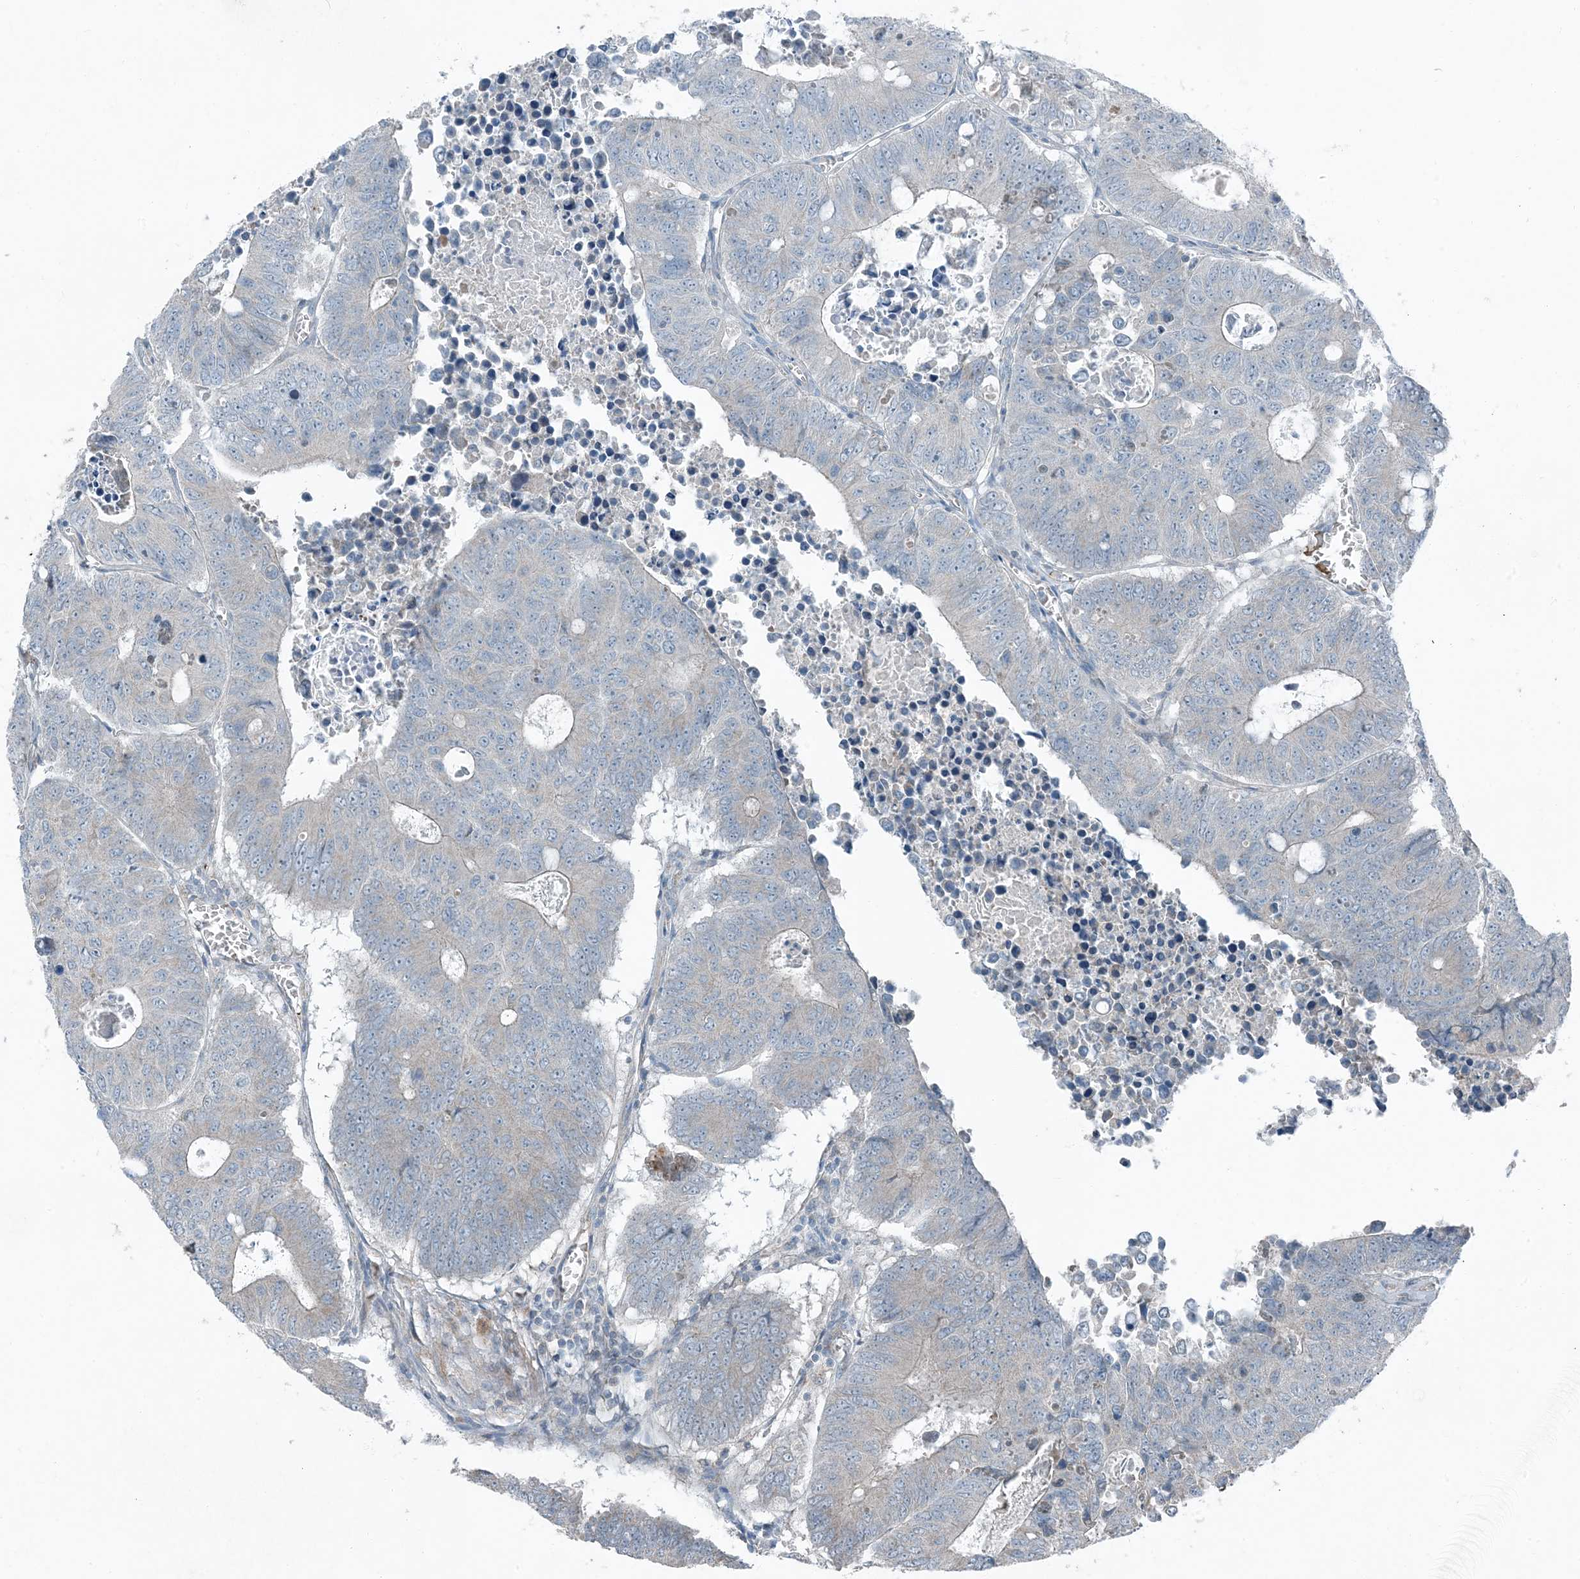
{"staining": {"intensity": "negative", "quantity": "none", "location": "none"}, "tissue": "colorectal cancer", "cell_type": "Tumor cells", "image_type": "cancer", "snomed": [{"axis": "morphology", "description": "Adenocarcinoma, NOS"}, {"axis": "topography", "description": "Colon"}], "caption": "This is a histopathology image of IHC staining of colorectal cancer, which shows no staining in tumor cells. (Immunohistochemistry, brightfield microscopy, high magnification).", "gene": "APOM", "patient": {"sex": "male", "age": 87}}